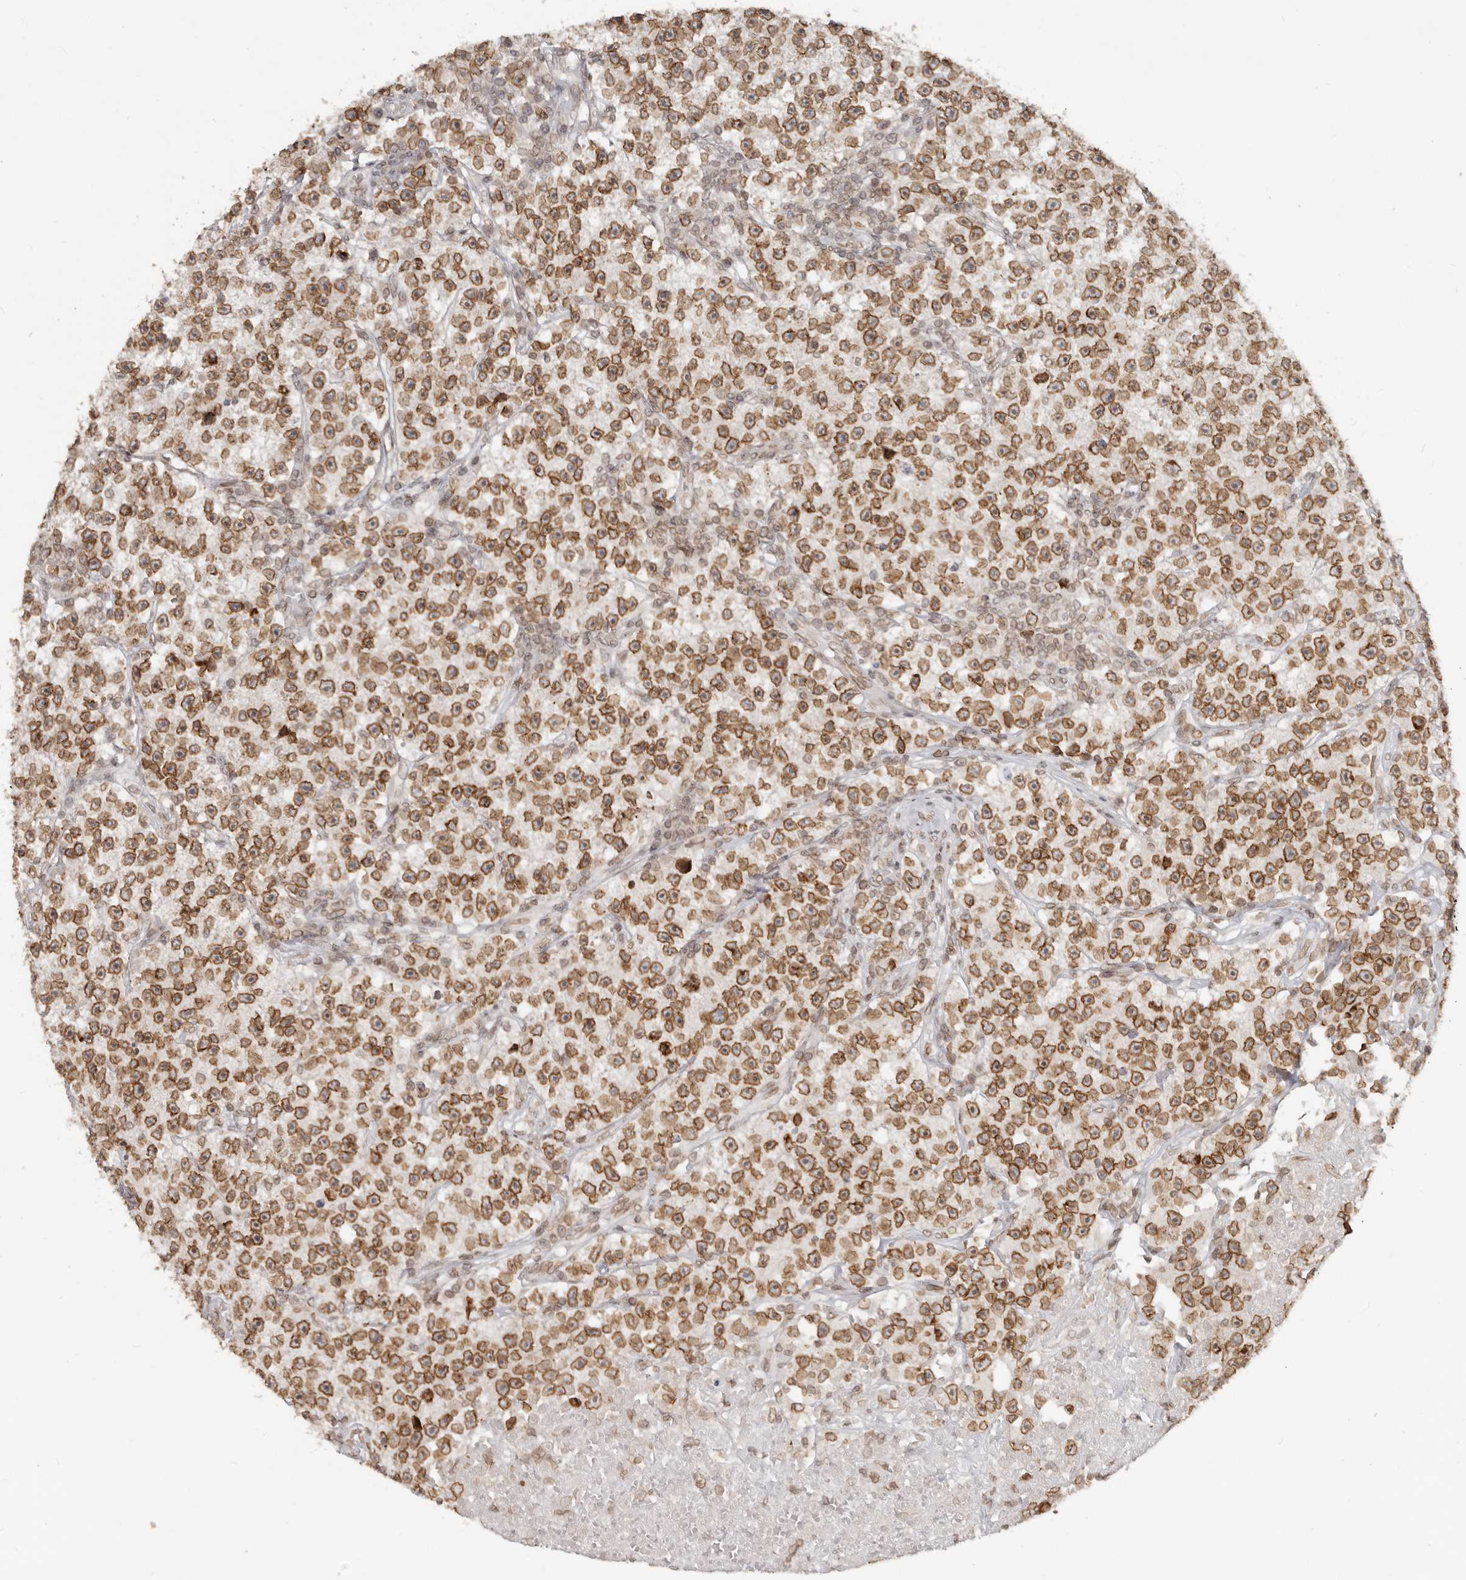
{"staining": {"intensity": "moderate", "quantity": ">75%", "location": "cytoplasmic/membranous,nuclear"}, "tissue": "testis cancer", "cell_type": "Tumor cells", "image_type": "cancer", "snomed": [{"axis": "morphology", "description": "Seminoma, NOS"}, {"axis": "topography", "description": "Testis"}], "caption": "This histopathology image exhibits immunohistochemistry staining of testis cancer (seminoma), with medium moderate cytoplasmic/membranous and nuclear staining in approximately >75% of tumor cells.", "gene": "NUP153", "patient": {"sex": "male", "age": 22}}